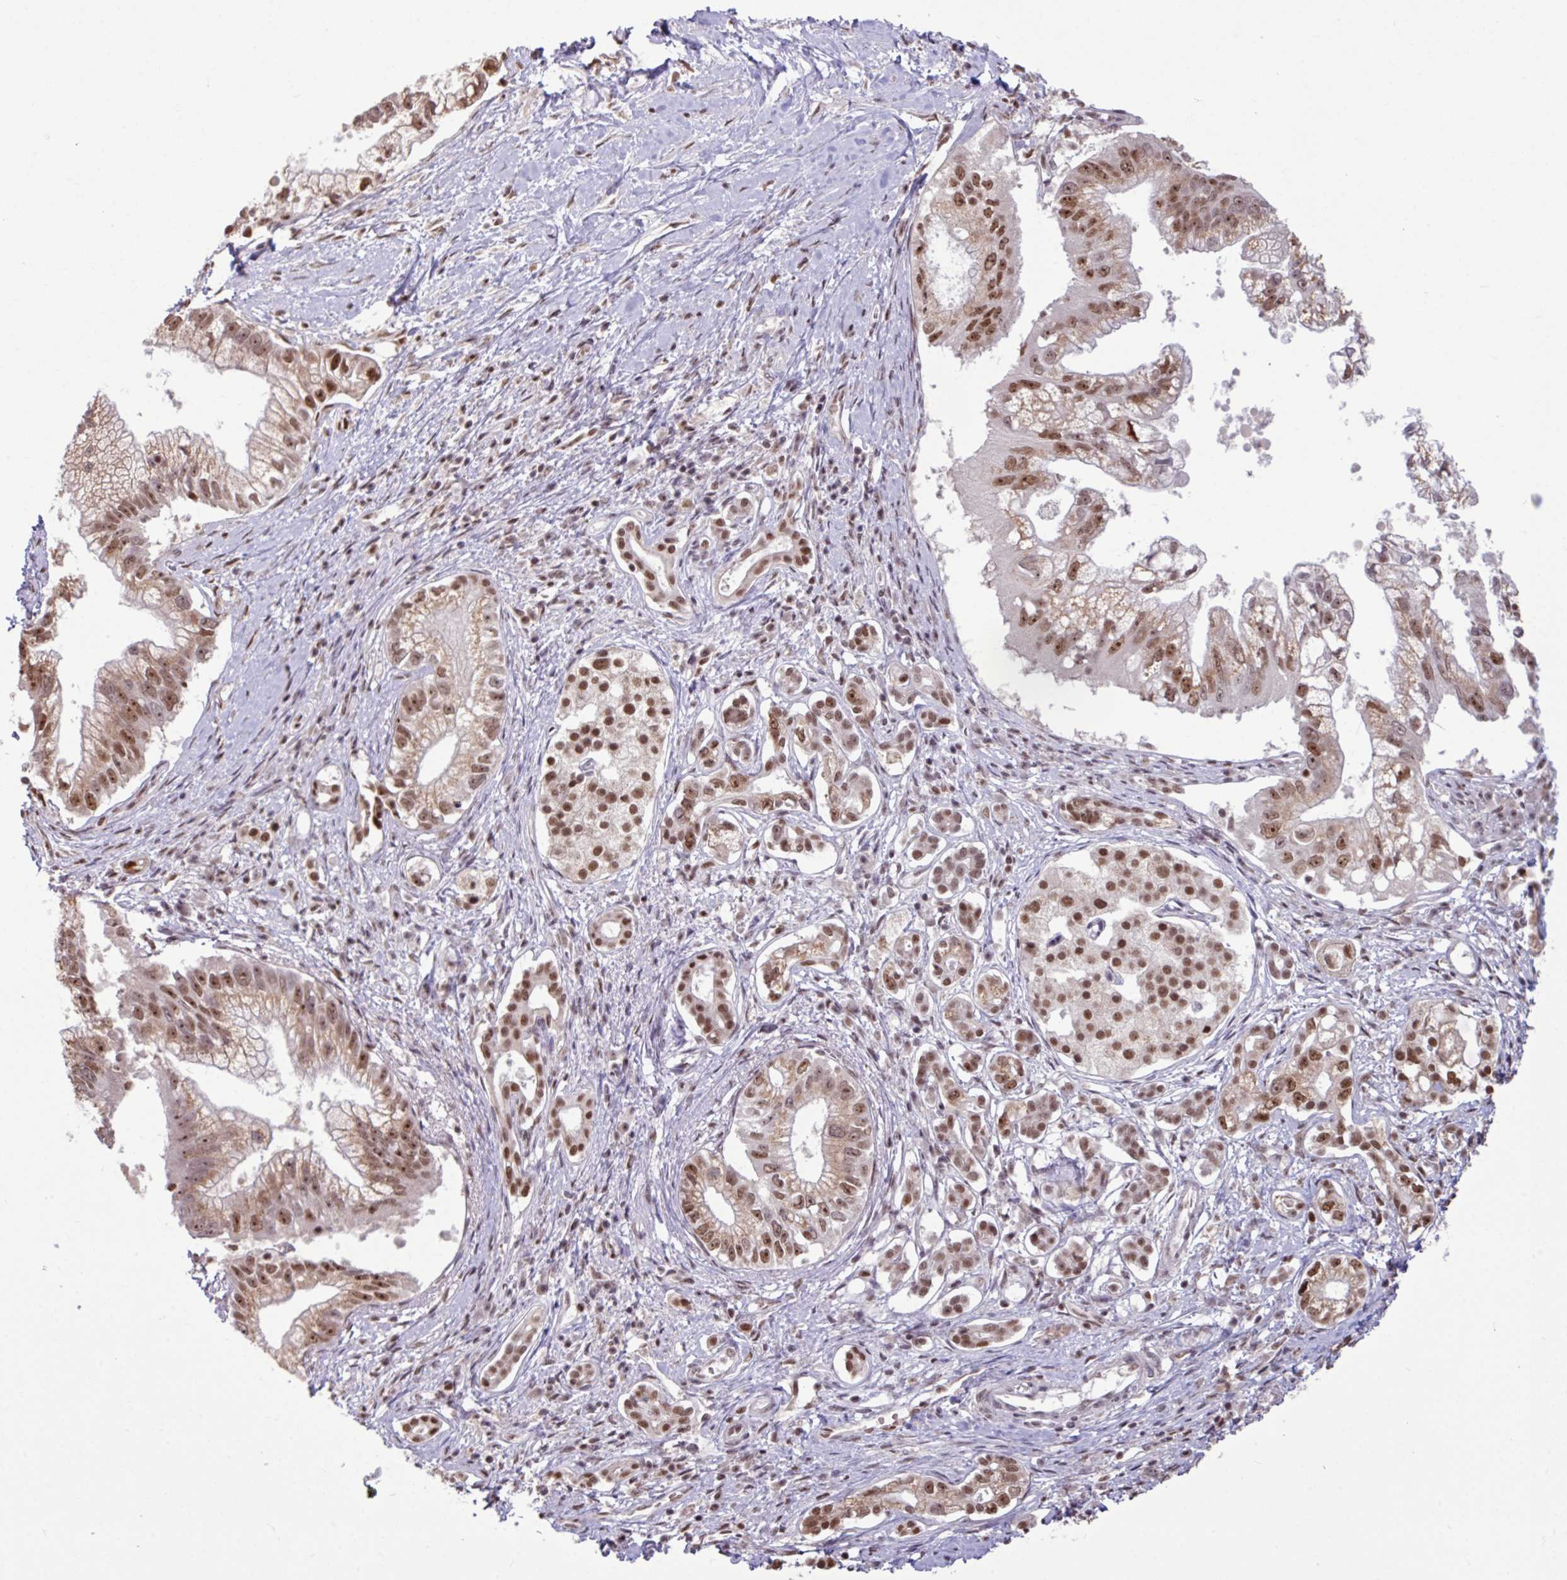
{"staining": {"intensity": "moderate", "quantity": ">75%", "location": "nuclear"}, "tissue": "pancreatic cancer", "cell_type": "Tumor cells", "image_type": "cancer", "snomed": [{"axis": "morphology", "description": "Adenocarcinoma, NOS"}, {"axis": "topography", "description": "Pancreas"}], "caption": "IHC image of neoplastic tissue: human pancreatic adenocarcinoma stained using IHC shows medium levels of moderate protein expression localized specifically in the nuclear of tumor cells, appearing as a nuclear brown color.", "gene": "TDG", "patient": {"sex": "male", "age": 70}}